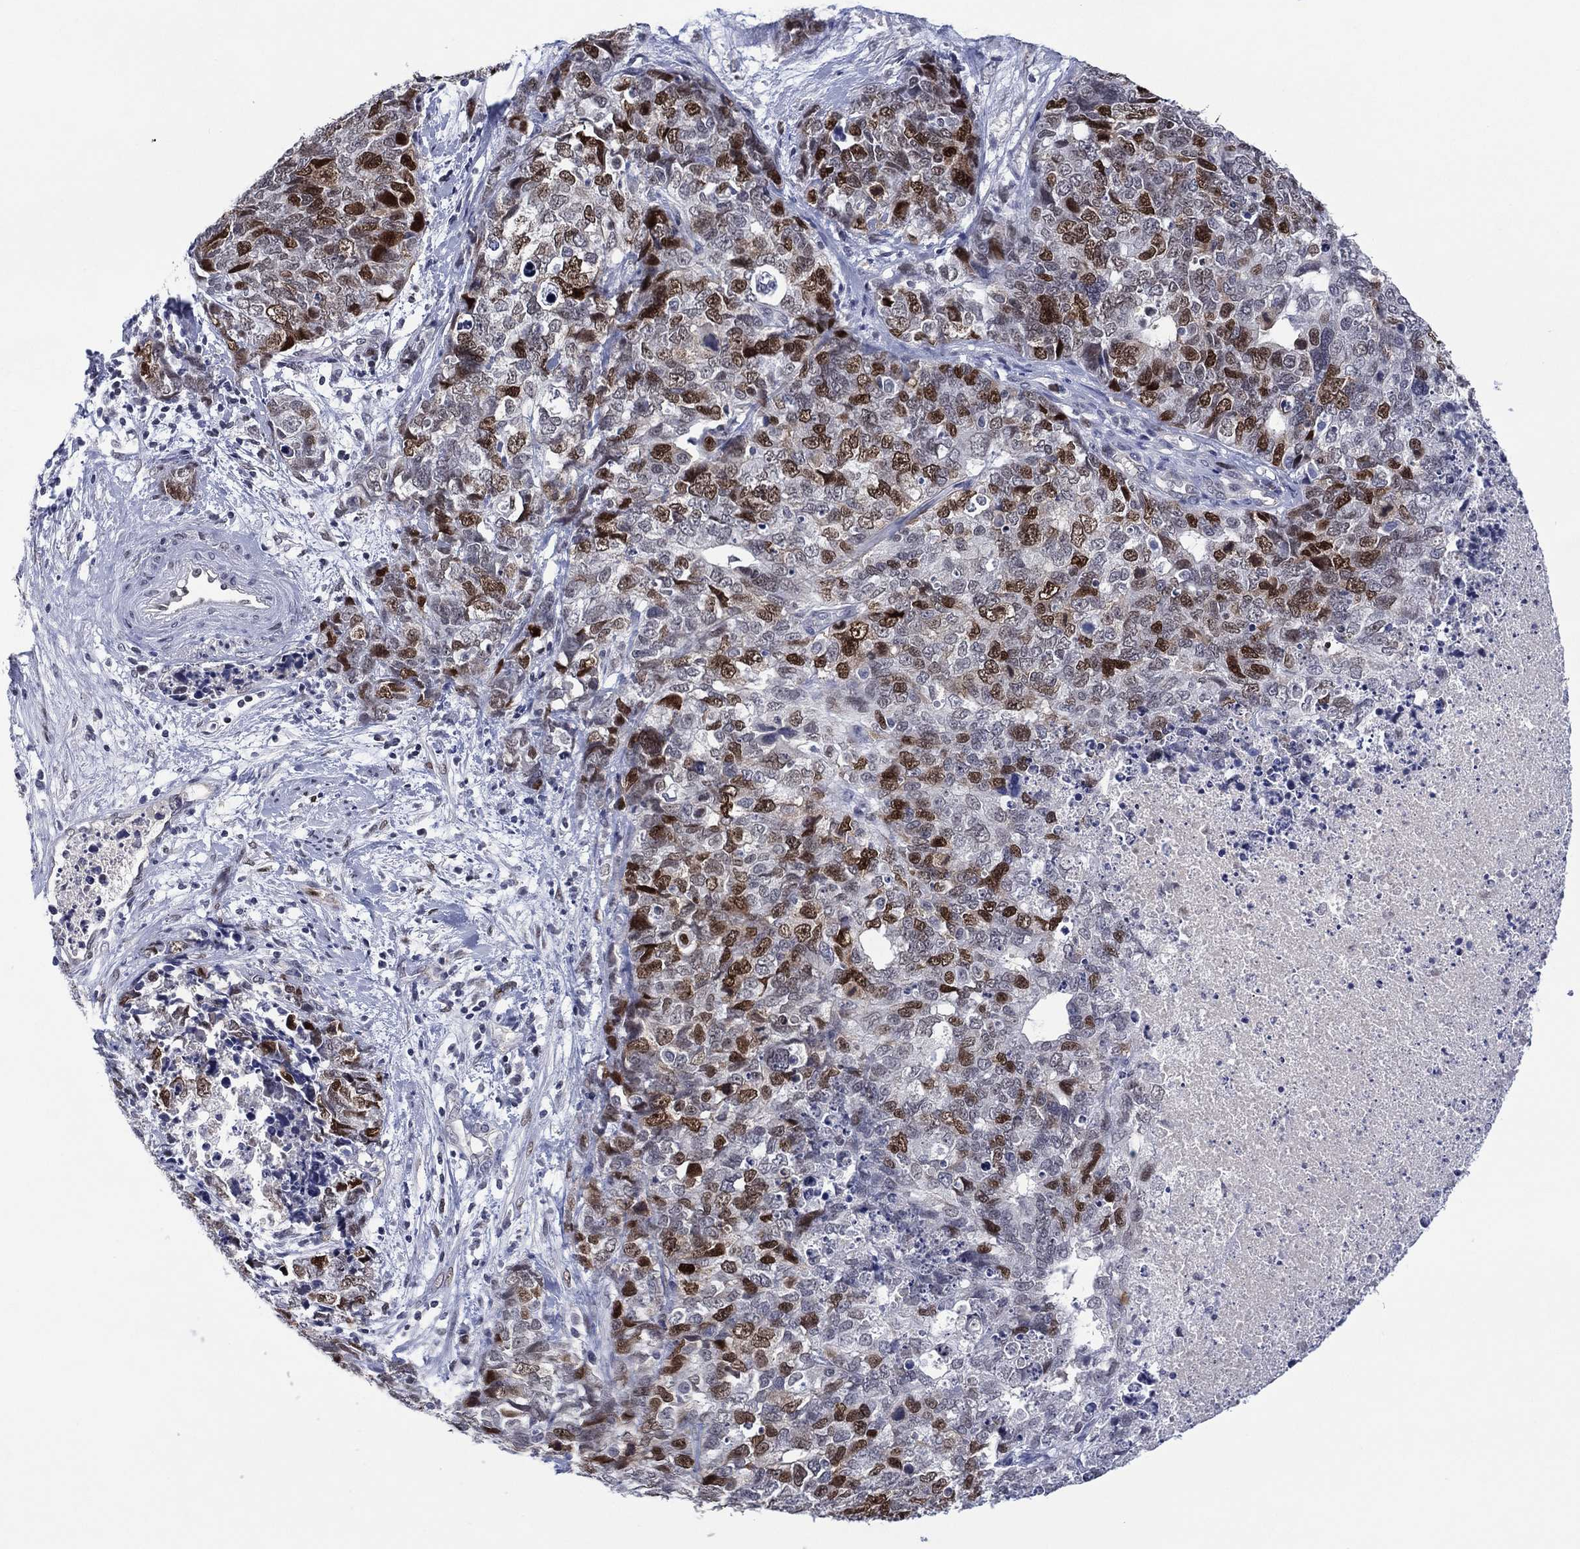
{"staining": {"intensity": "strong", "quantity": "25%-75%", "location": "nuclear"}, "tissue": "cervical cancer", "cell_type": "Tumor cells", "image_type": "cancer", "snomed": [{"axis": "morphology", "description": "Squamous cell carcinoma, NOS"}, {"axis": "topography", "description": "Cervix"}], "caption": "Protein staining shows strong nuclear positivity in about 25%-75% of tumor cells in cervical cancer.", "gene": "GATA6", "patient": {"sex": "female", "age": 63}}